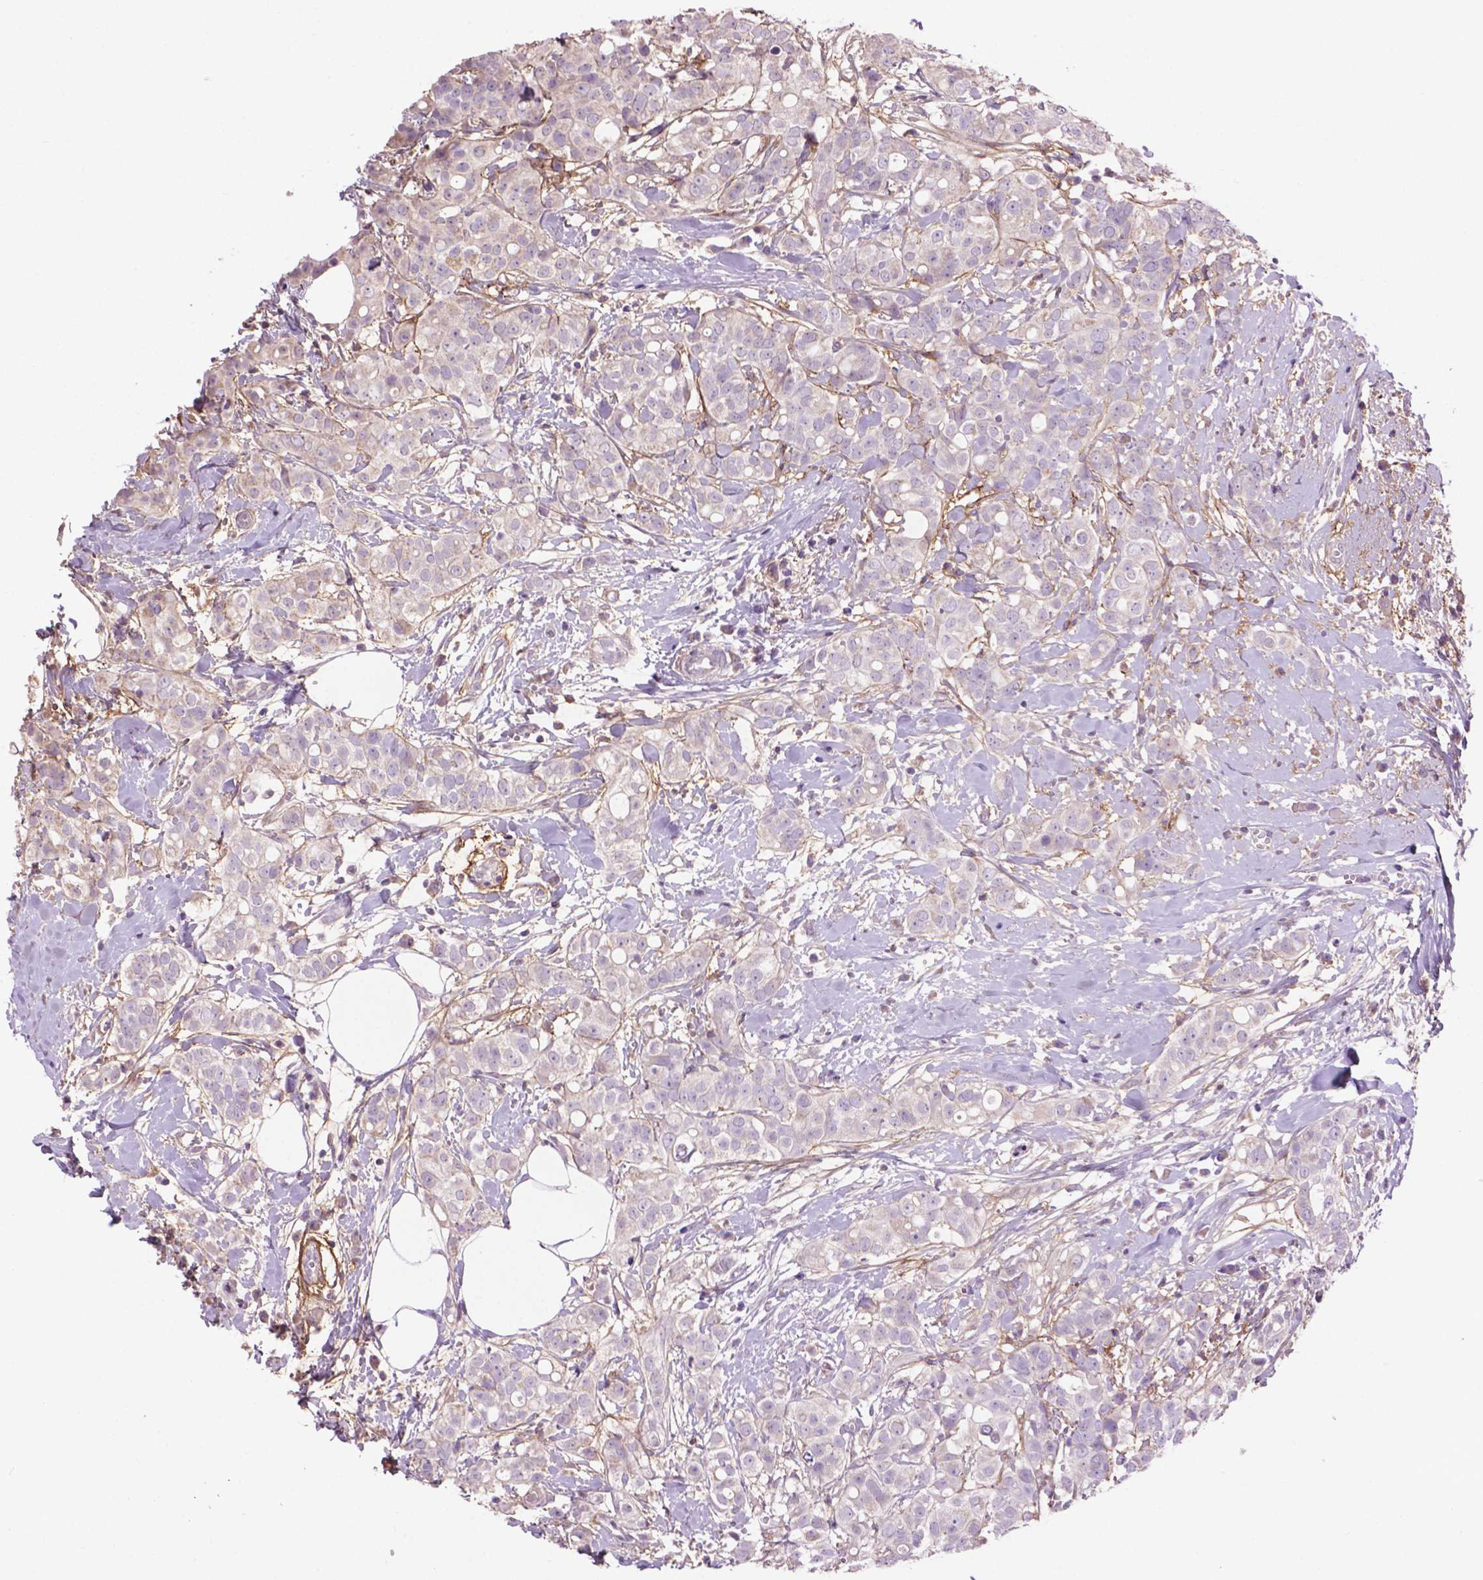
{"staining": {"intensity": "negative", "quantity": "none", "location": "none"}, "tissue": "breast cancer", "cell_type": "Tumor cells", "image_type": "cancer", "snomed": [{"axis": "morphology", "description": "Duct carcinoma"}, {"axis": "topography", "description": "Breast"}], "caption": "There is no significant positivity in tumor cells of breast cancer.", "gene": "LRRC3C", "patient": {"sex": "female", "age": 40}}